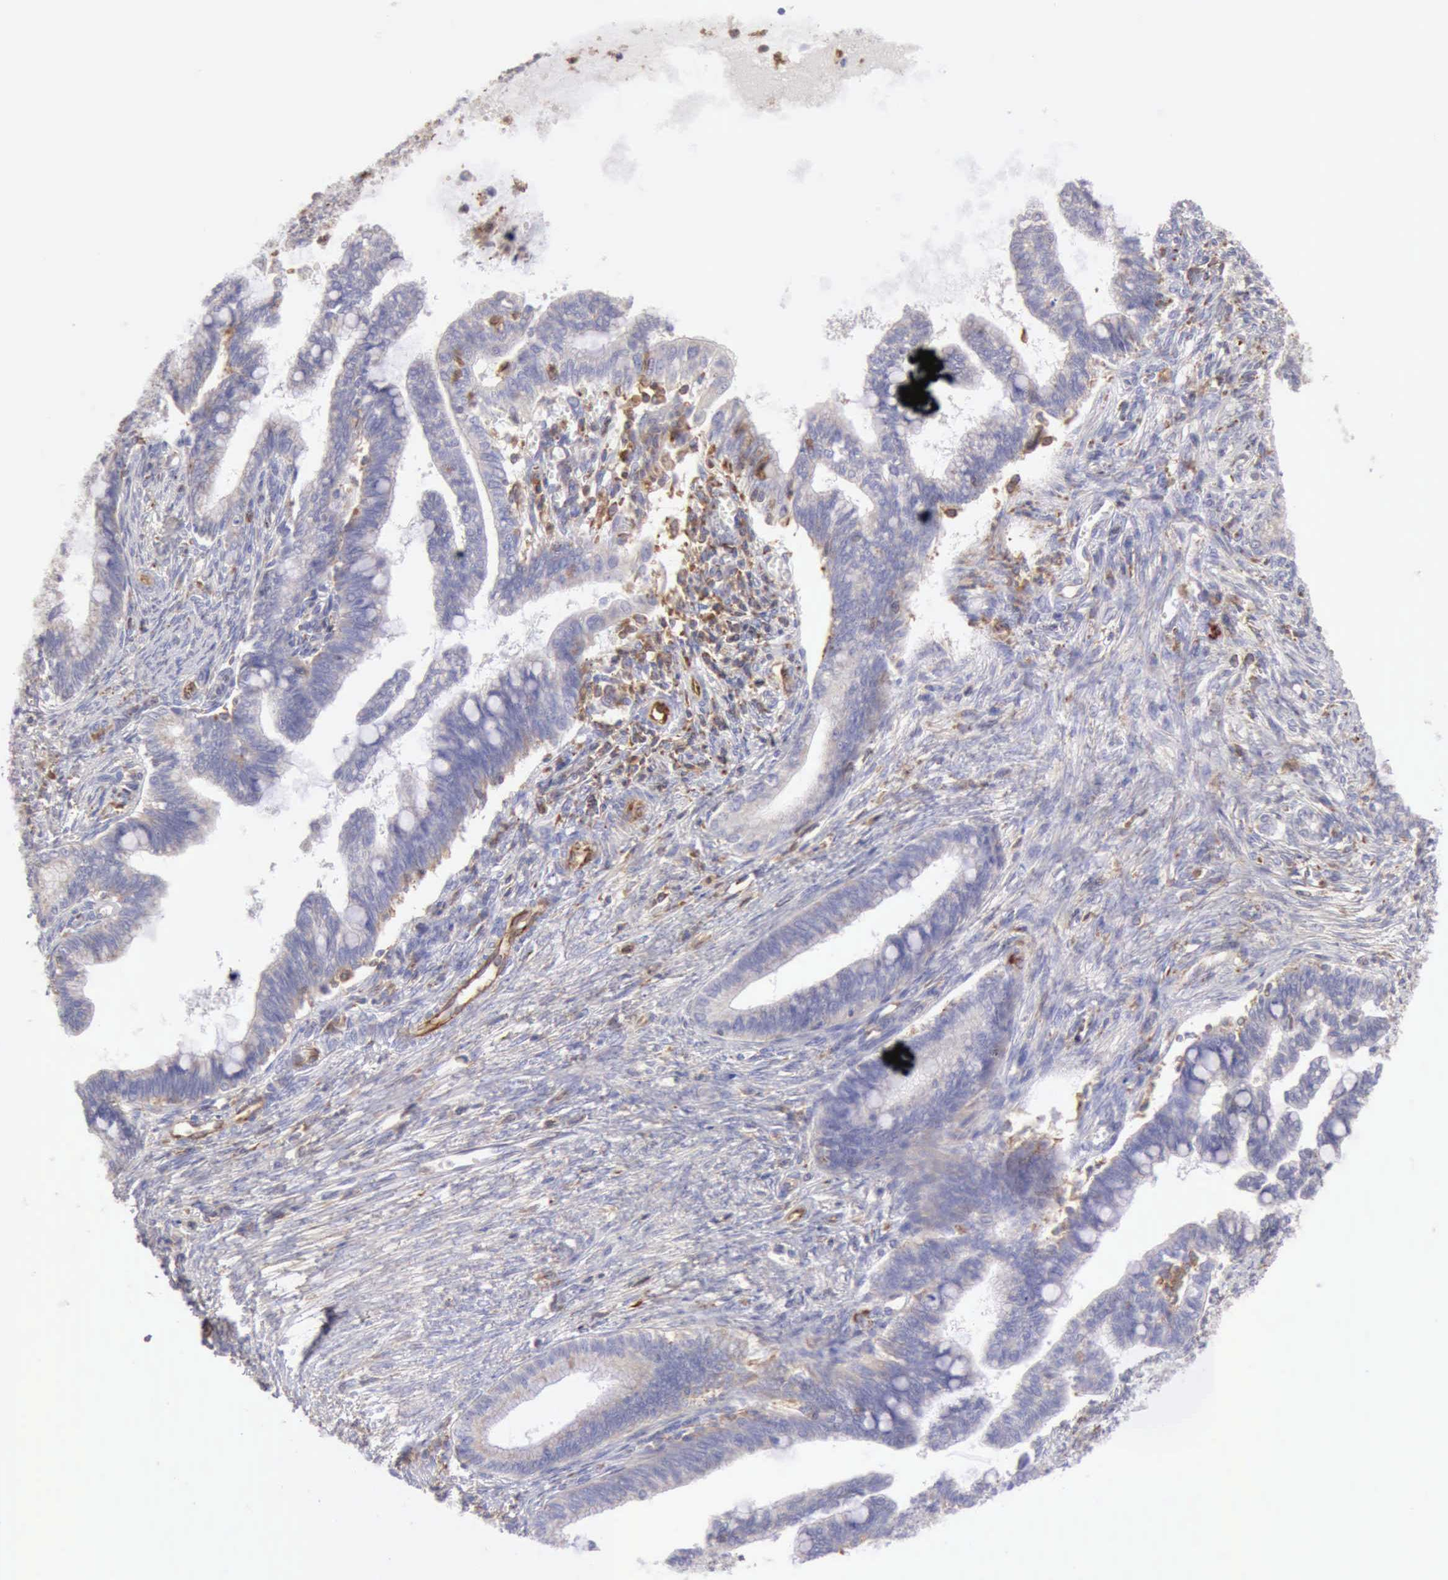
{"staining": {"intensity": "negative", "quantity": "none", "location": "none"}, "tissue": "cervical cancer", "cell_type": "Tumor cells", "image_type": "cancer", "snomed": [{"axis": "morphology", "description": "Adenocarcinoma, NOS"}, {"axis": "topography", "description": "Cervix"}], "caption": "An image of cervical adenocarcinoma stained for a protein demonstrates no brown staining in tumor cells. (DAB IHC, high magnification).", "gene": "ARHGAP4", "patient": {"sex": "female", "age": 36}}